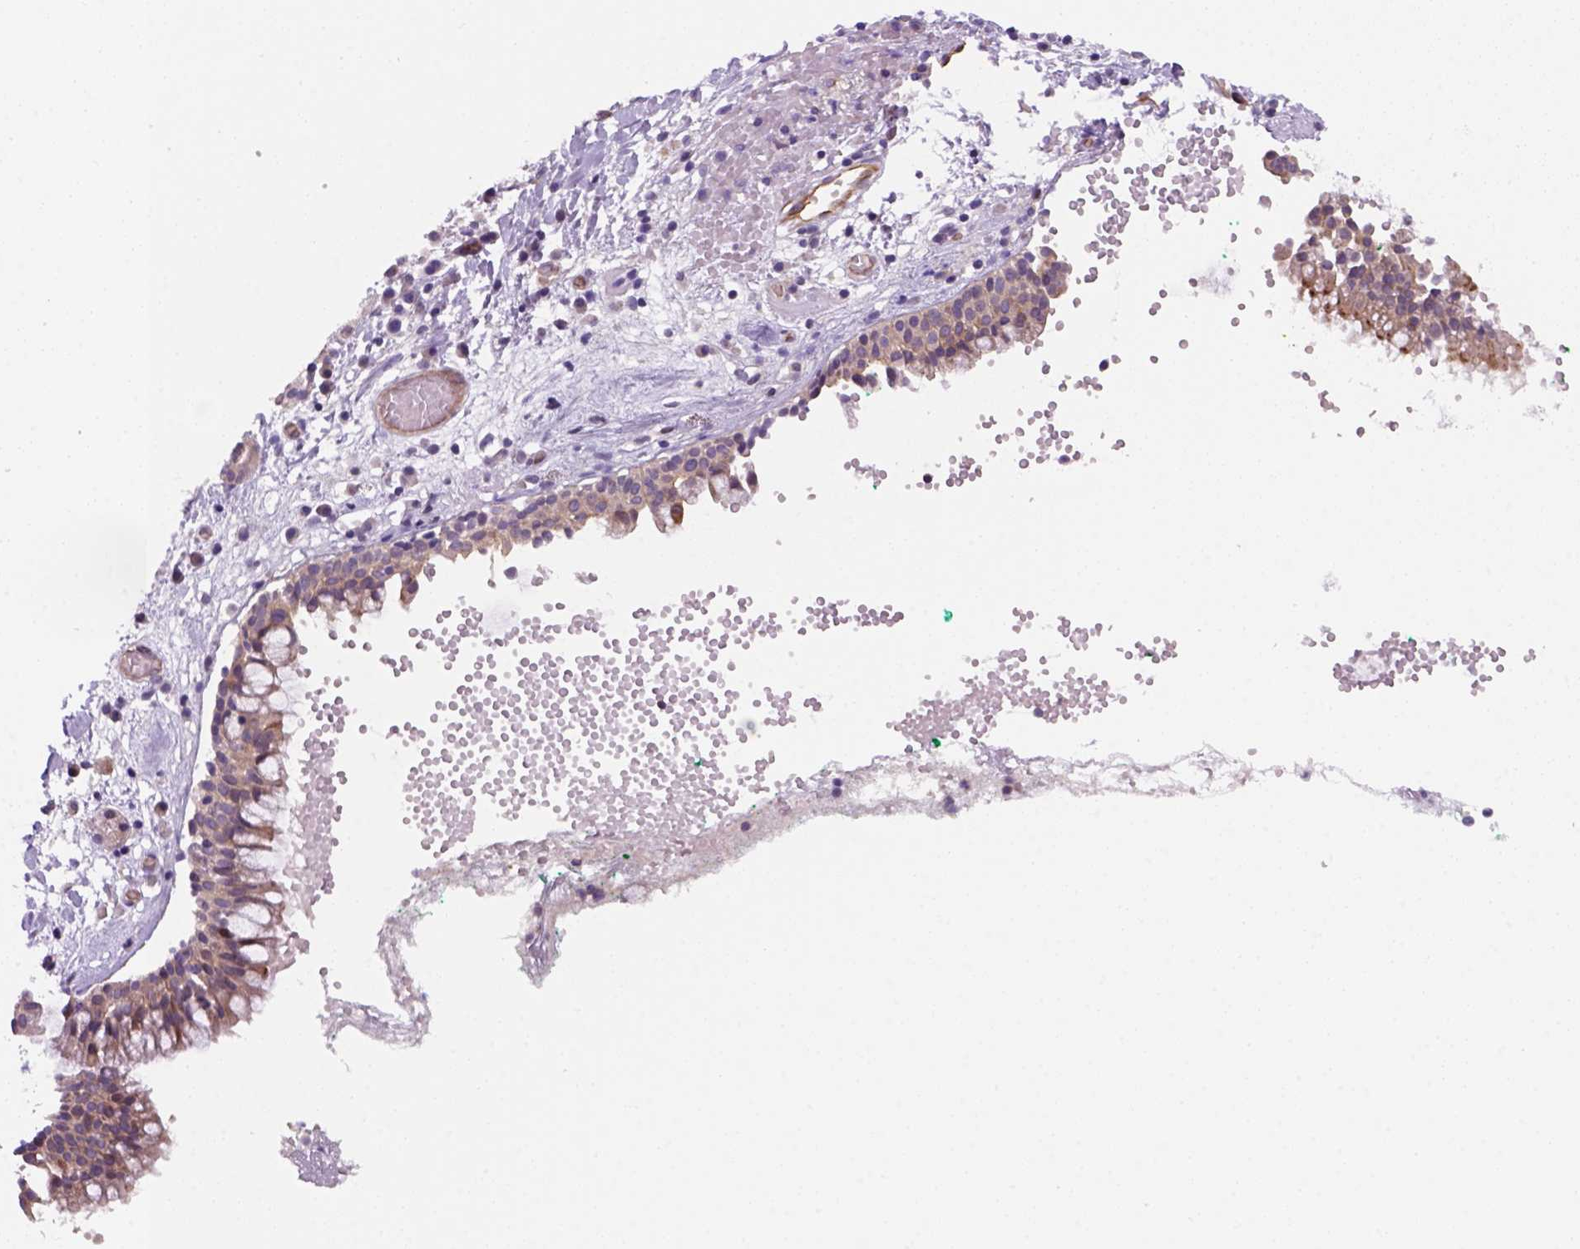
{"staining": {"intensity": "weak", "quantity": ">75%", "location": "cytoplasmic/membranous"}, "tissue": "nasopharynx", "cell_type": "Respiratory epithelial cells", "image_type": "normal", "snomed": [{"axis": "morphology", "description": "Normal tissue, NOS"}, {"axis": "morphology", "description": "Basal cell carcinoma"}, {"axis": "topography", "description": "Cartilage tissue"}, {"axis": "topography", "description": "Nasopharynx"}, {"axis": "topography", "description": "Oral tissue"}], "caption": "Benign nasopharynx was stained to show a protein in brown. There is low levels of weak cytoplasmic/membranous positivity in approximately >75% of respiratory epithelial cells. (DAB IHC, brown staining for protein, blue staining for nuclei).", "gene": "VSTM5", "patient": {"sex": "female", "age": 77}}